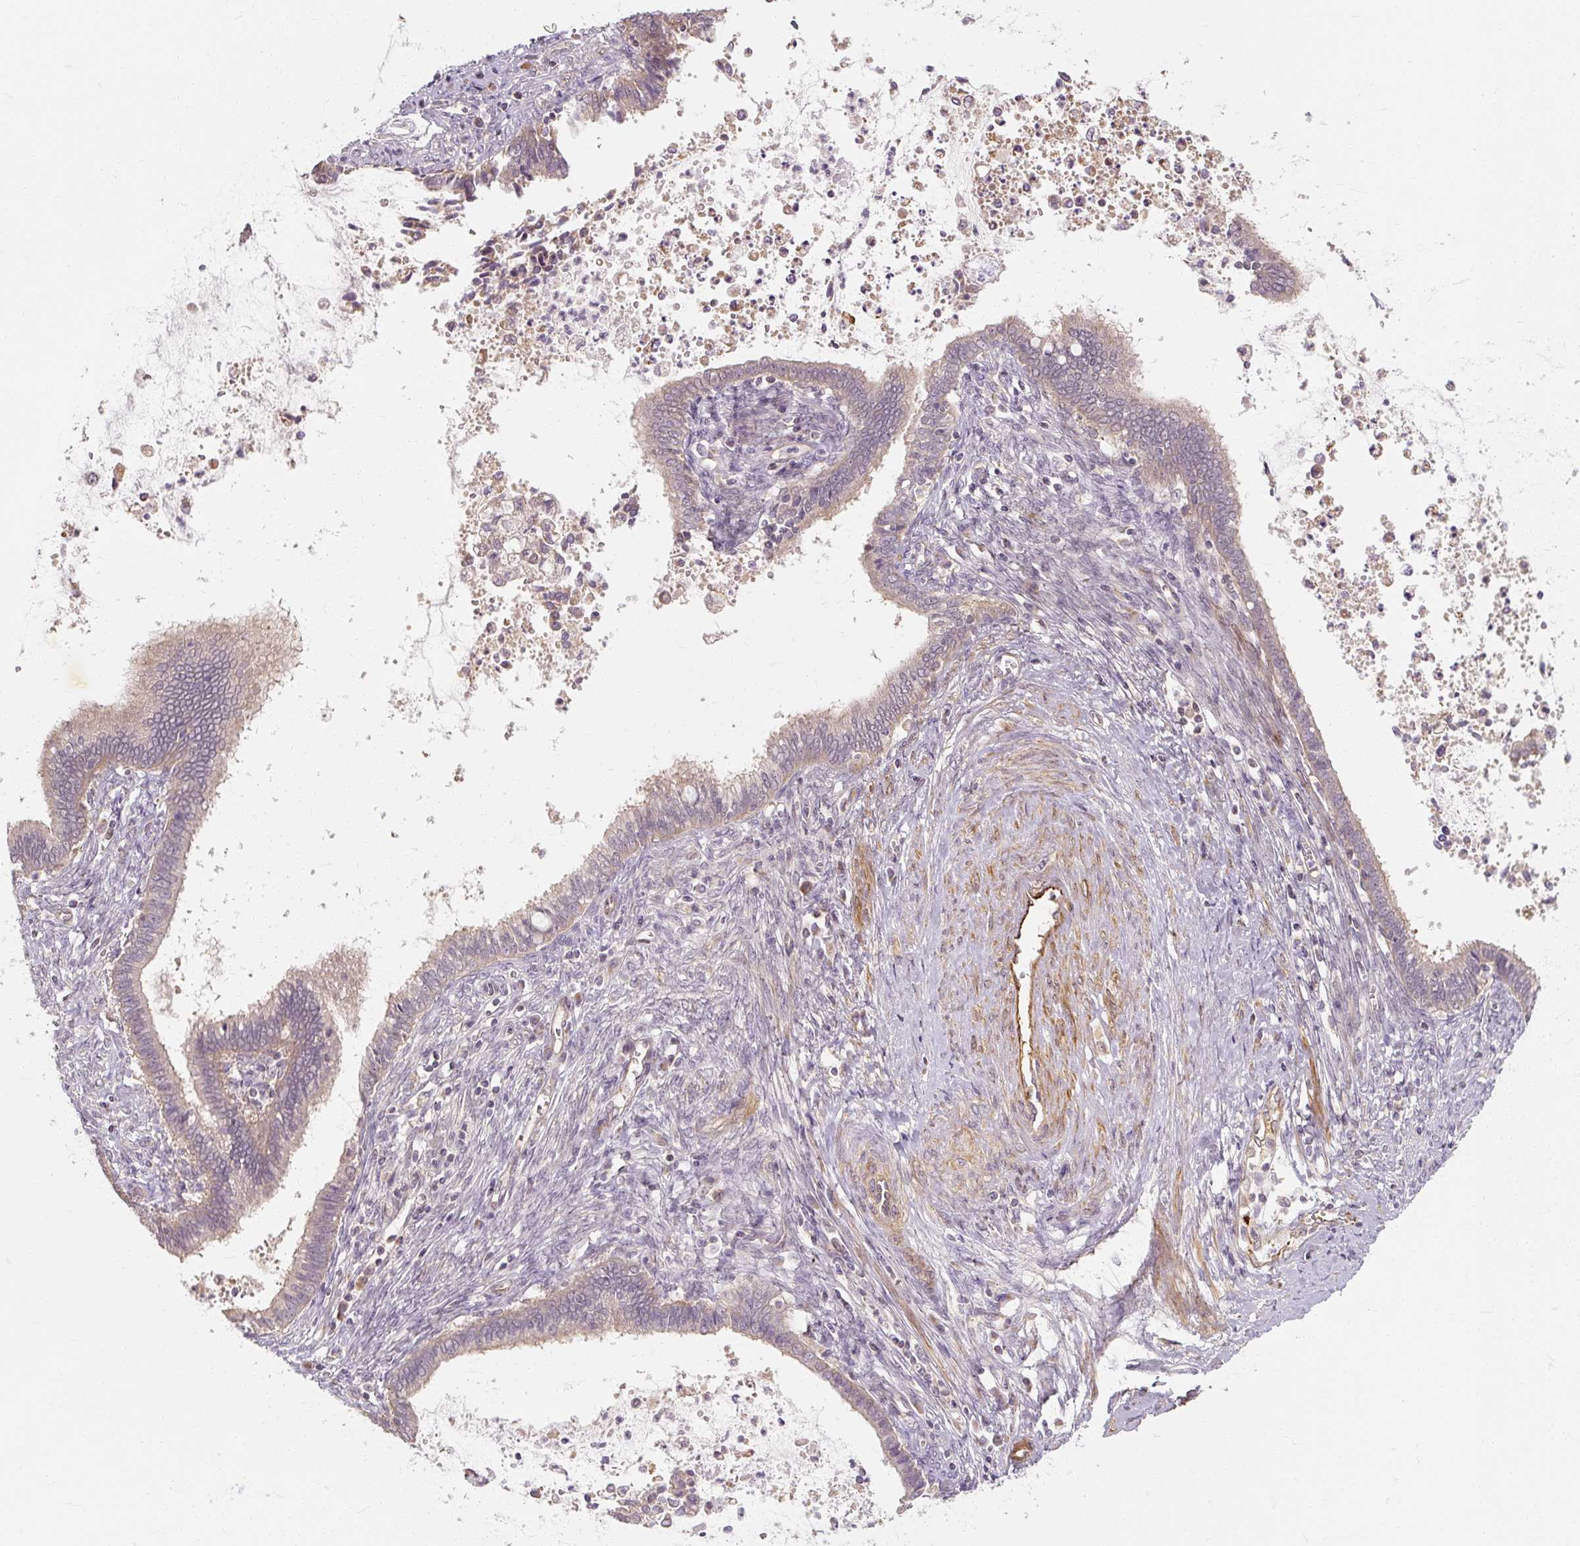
{"staining": {"intensity": "negative", "quantity": "none", "location": "none"}, "tissue": "cervical cancer", "cell_type": "Tumor cells", "image_type": "cancer", "snomed": [{"axis": "morphology", "description": "Adenocarcinoma, NOS"}, {"axis": "topography", "description": "Cervix"}], "caption": "Immunohistochemical staining of human adenocarcinoma (cervical) reveals no significant expression in tumor cells. (DAB (3,3'-diaminobenzidine) immunohistochemistry (IHC) visualized using brightfield microscopy, high magnification).", "gene": "RB1CC1", "patient": {"sex": "female", "age": 44}}